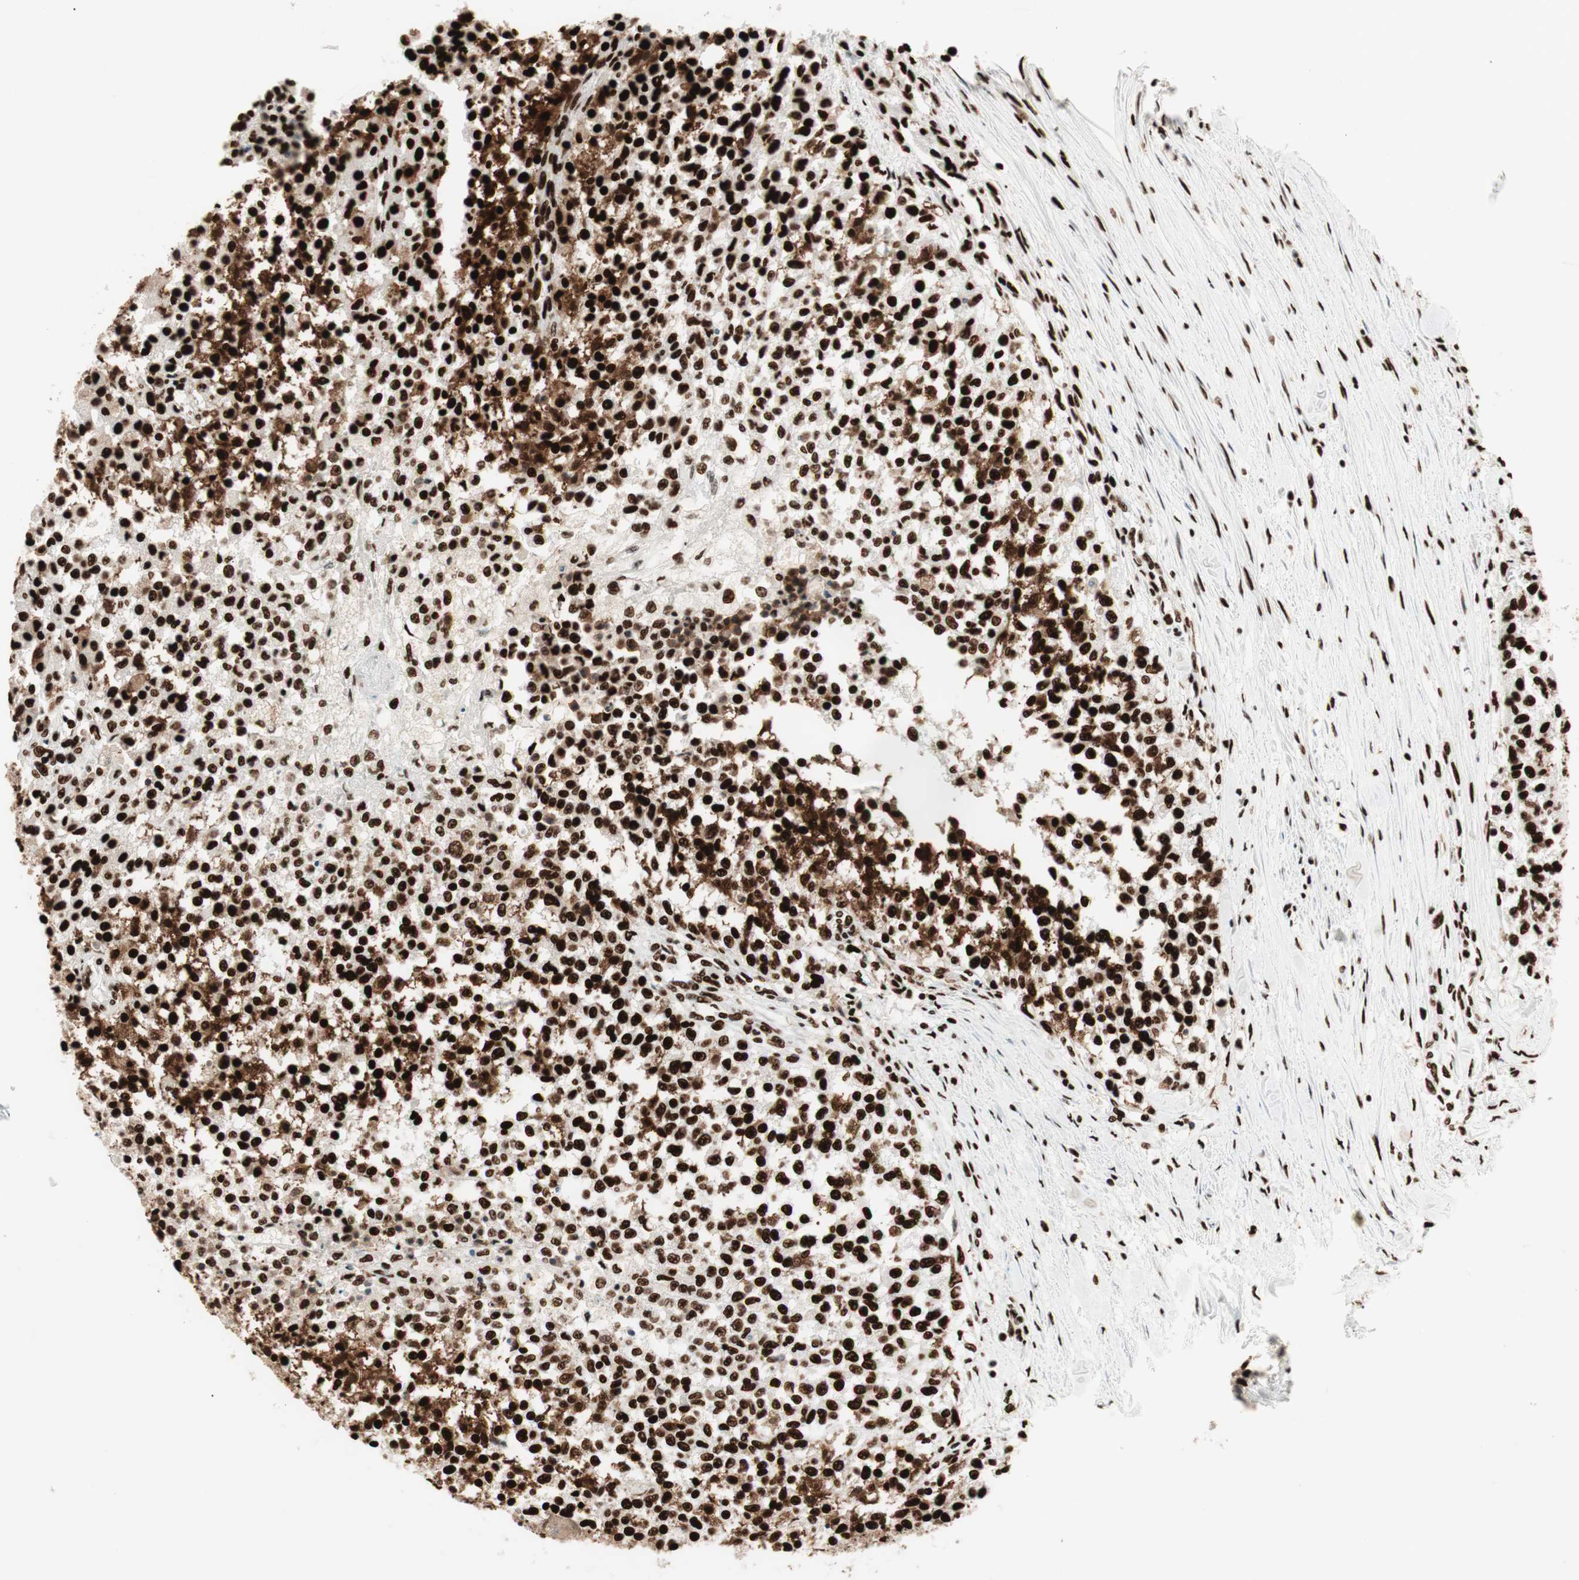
{"staining": {"intensity": "strong", "quantity": ">75%", "location": "cytoplasmic/membranous,nuclear"}, "tissue": "testis cancer", "cell_type": "Tumor cells", "image_type": "cancer", "snomed": [{"axis": "morphology", "description": "Seminoma, NOS"}, {"axis": "topography", "description": "Testis"}], "caption": "Immunohistochemical staining of human seminoma (testis) reveals strong cytoplasmic/membranous and nuclear protein staining in approximately >75% of tumor cells. The protein of interest is stained brown, and the nuclei are stained in blue (DAB (3,3'-diaminobenzidine) IHC with brightfield microscopy, high magnification).", "gene": "PSME3", "patient": {"sex": "male", "age": 59}}